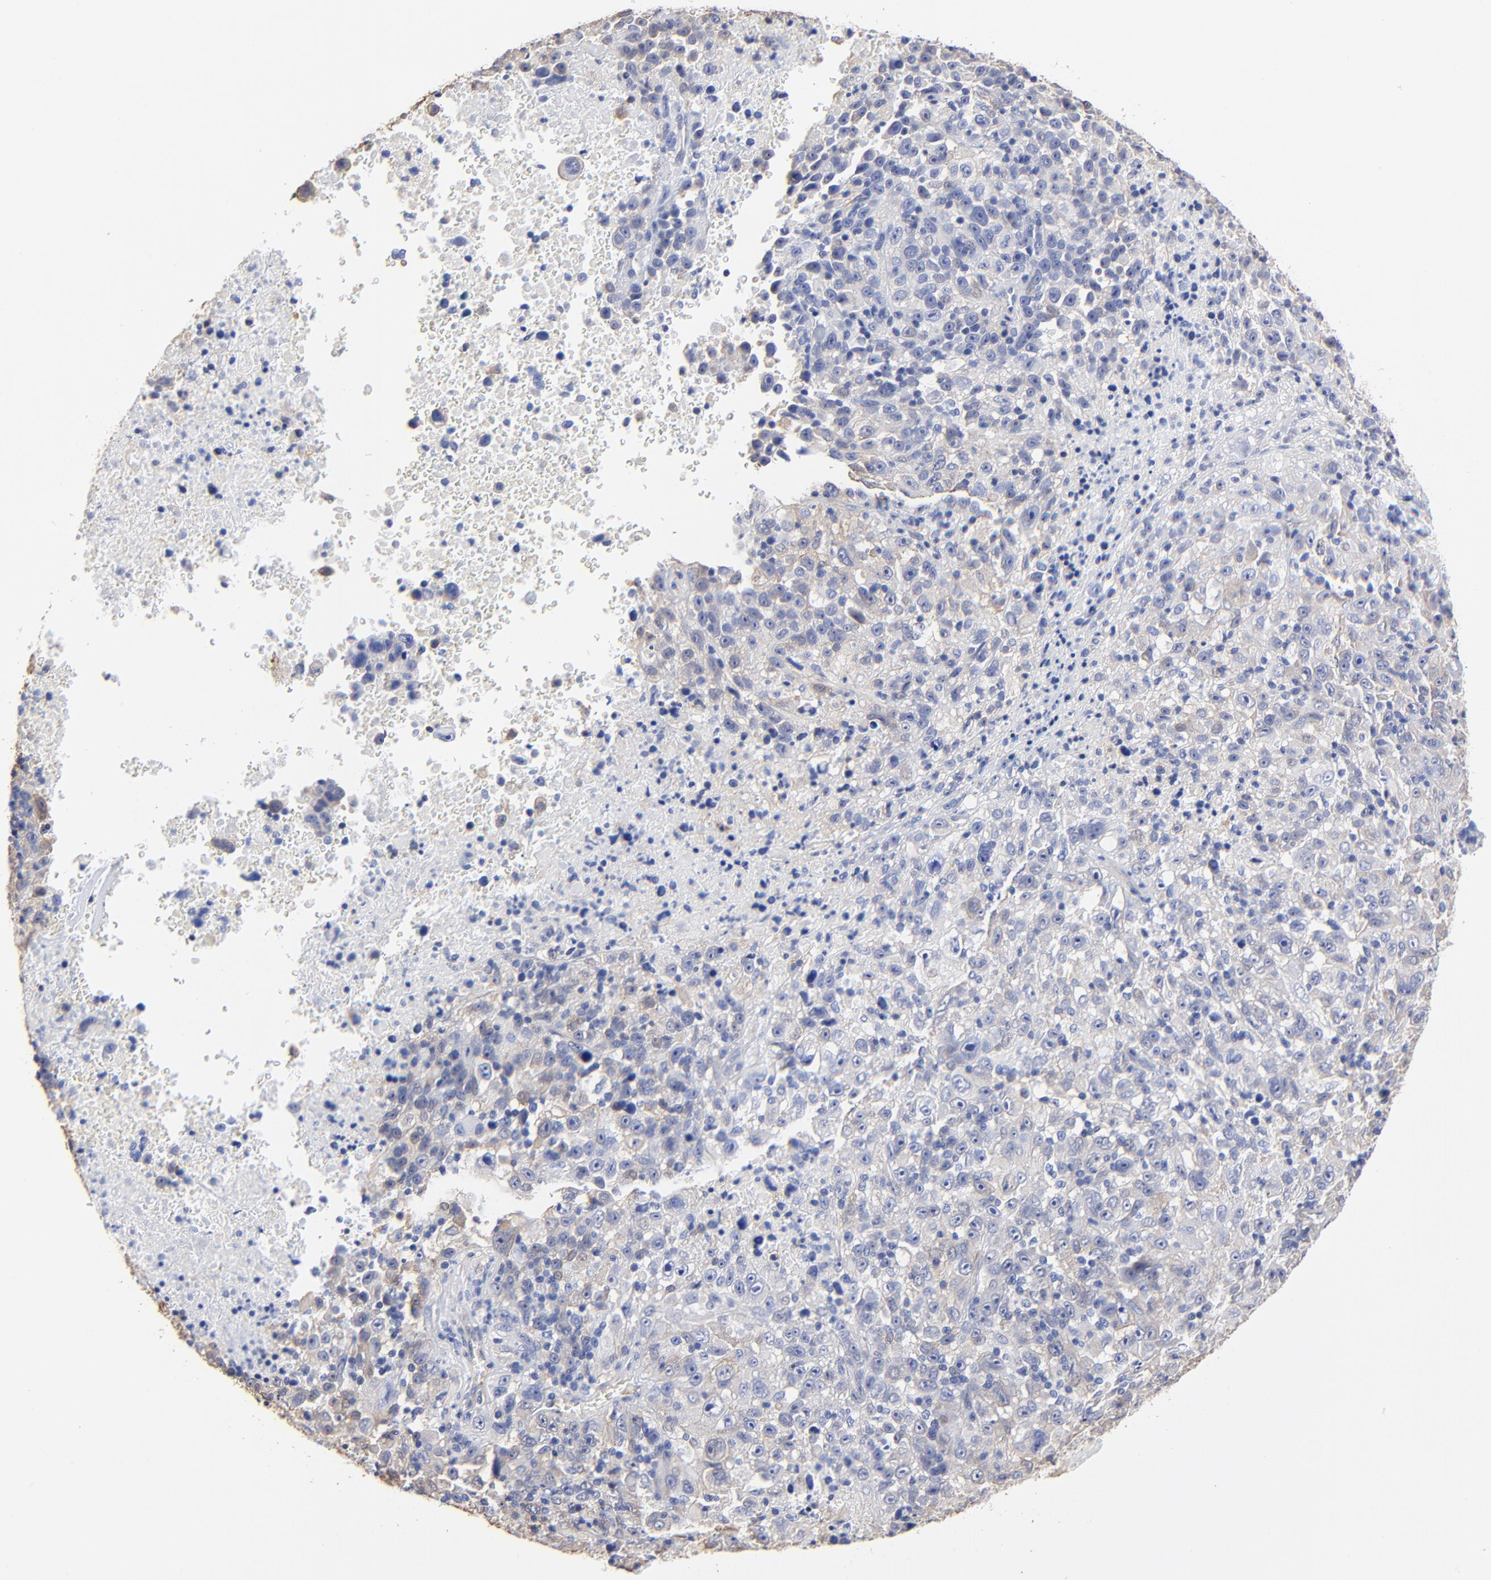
{"staining": {"intensity": "negative", "quantity": "none", "location": "none"}, "tissue": "melanoma", "cell_type": "Tumor cells", "image_type": "cancer", "snomed": [{"axis": "morphology", "description": "Malignant melanoma, Metastatic site"}, {"axis": "topography", "description": "Cerebral cortex"}], "caption": "Photomicrograph shows no significant protein expression in tumor cells of malignant melanoma (metastatic site). (Brightfield microscopy of DAB IHC at high magnification).", "gene": "TAGLN2", "patient": {"sex": "female", "age": 52}}